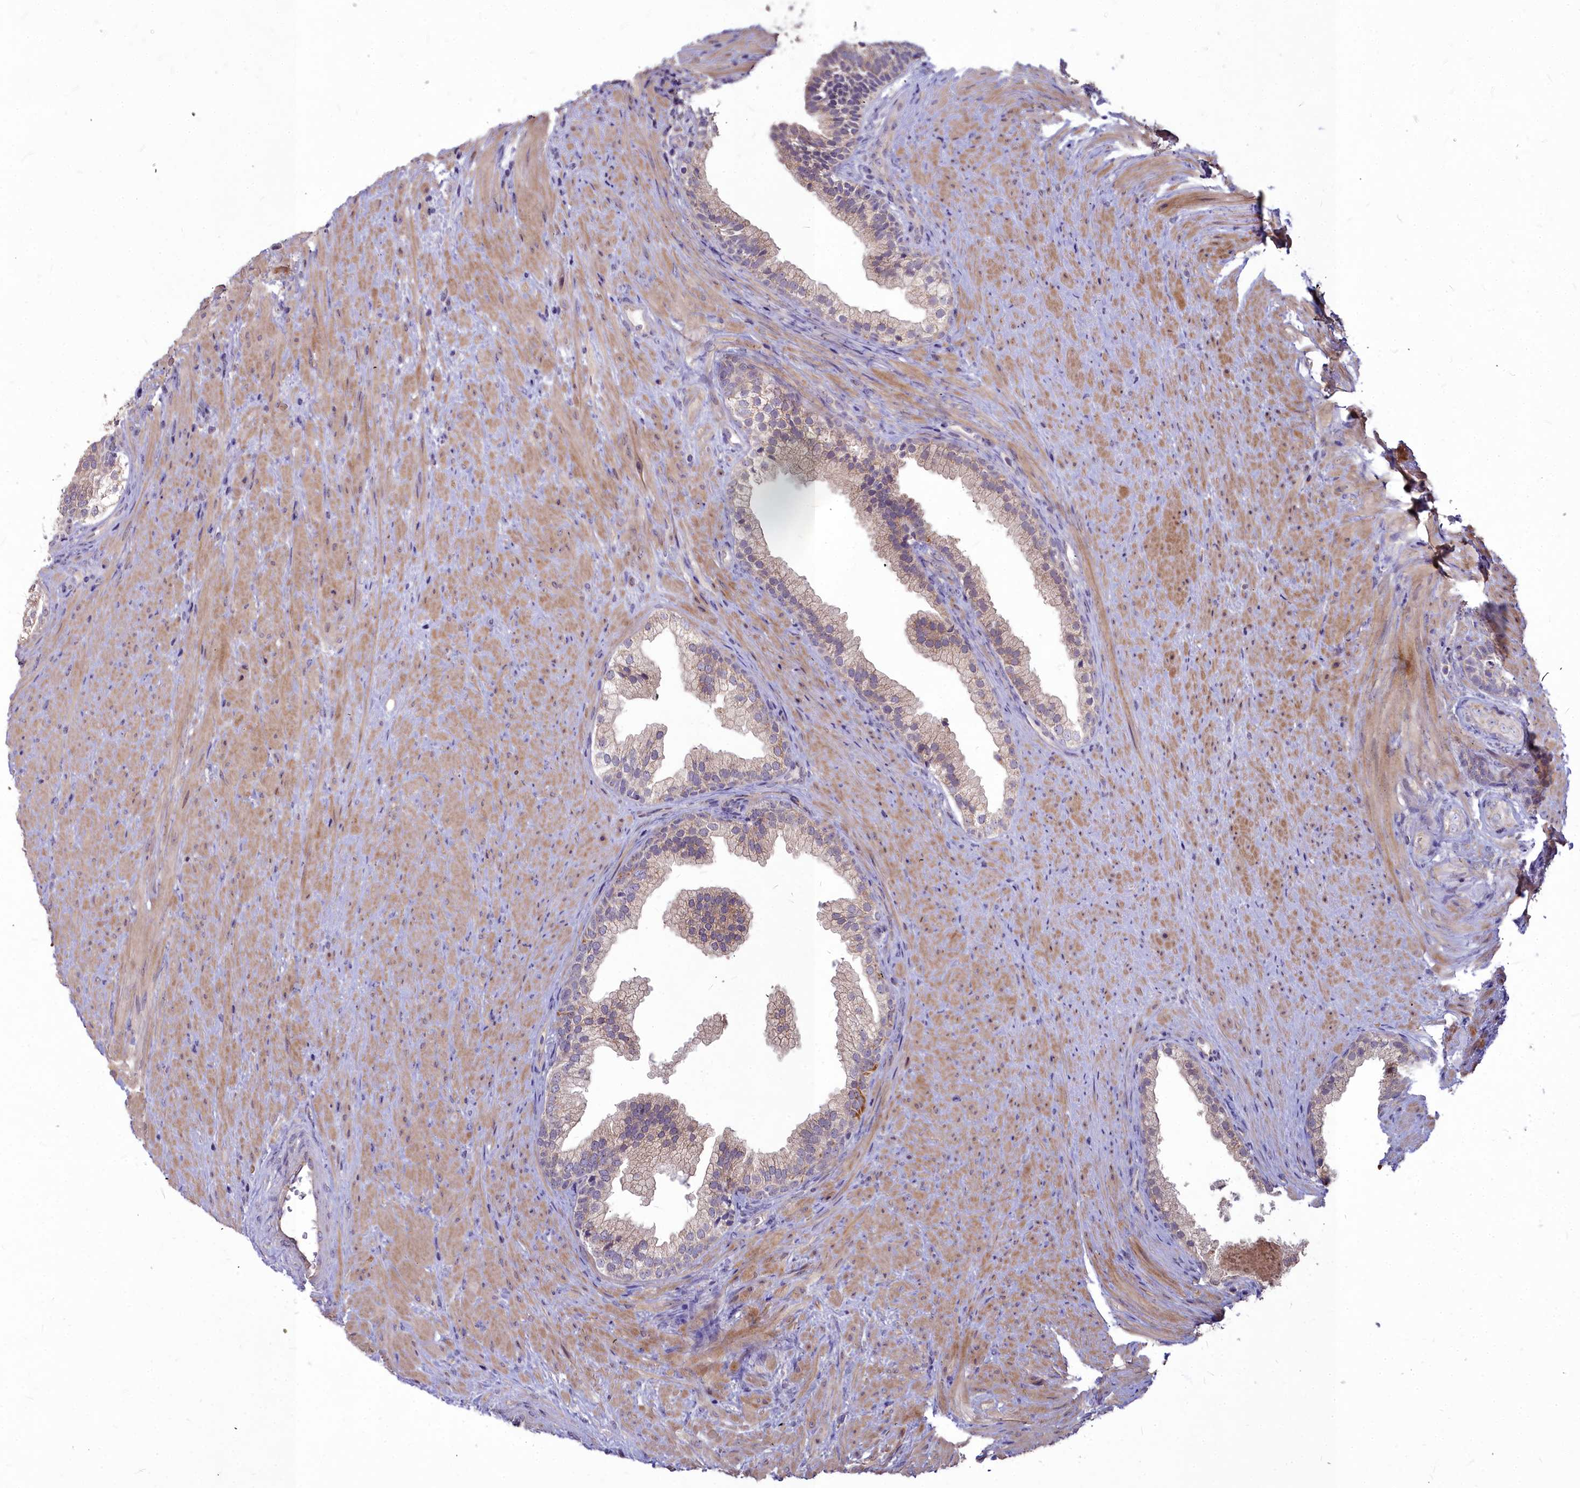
{"staining": {"intensity": "weak", "quantity": "25%-75%", "location": "cytoplasmic/membranous"}, "tissue": "prostate", "cell_type": "Glandular cells", "image_type": "normal", "snomed": [{"axis": "morphology", "description": "Normal tissue, NOS"}, {"axis": "topography", "description": "Prostate"}], "caption": "DAB immunohistochemical staining of normal human prostate exhibits weak cytoplasmic/membranous protein staining in about 25%-75% of glandular cells.", "gene": "MICU2", "patient": {"sex": "male", "age": 76}}